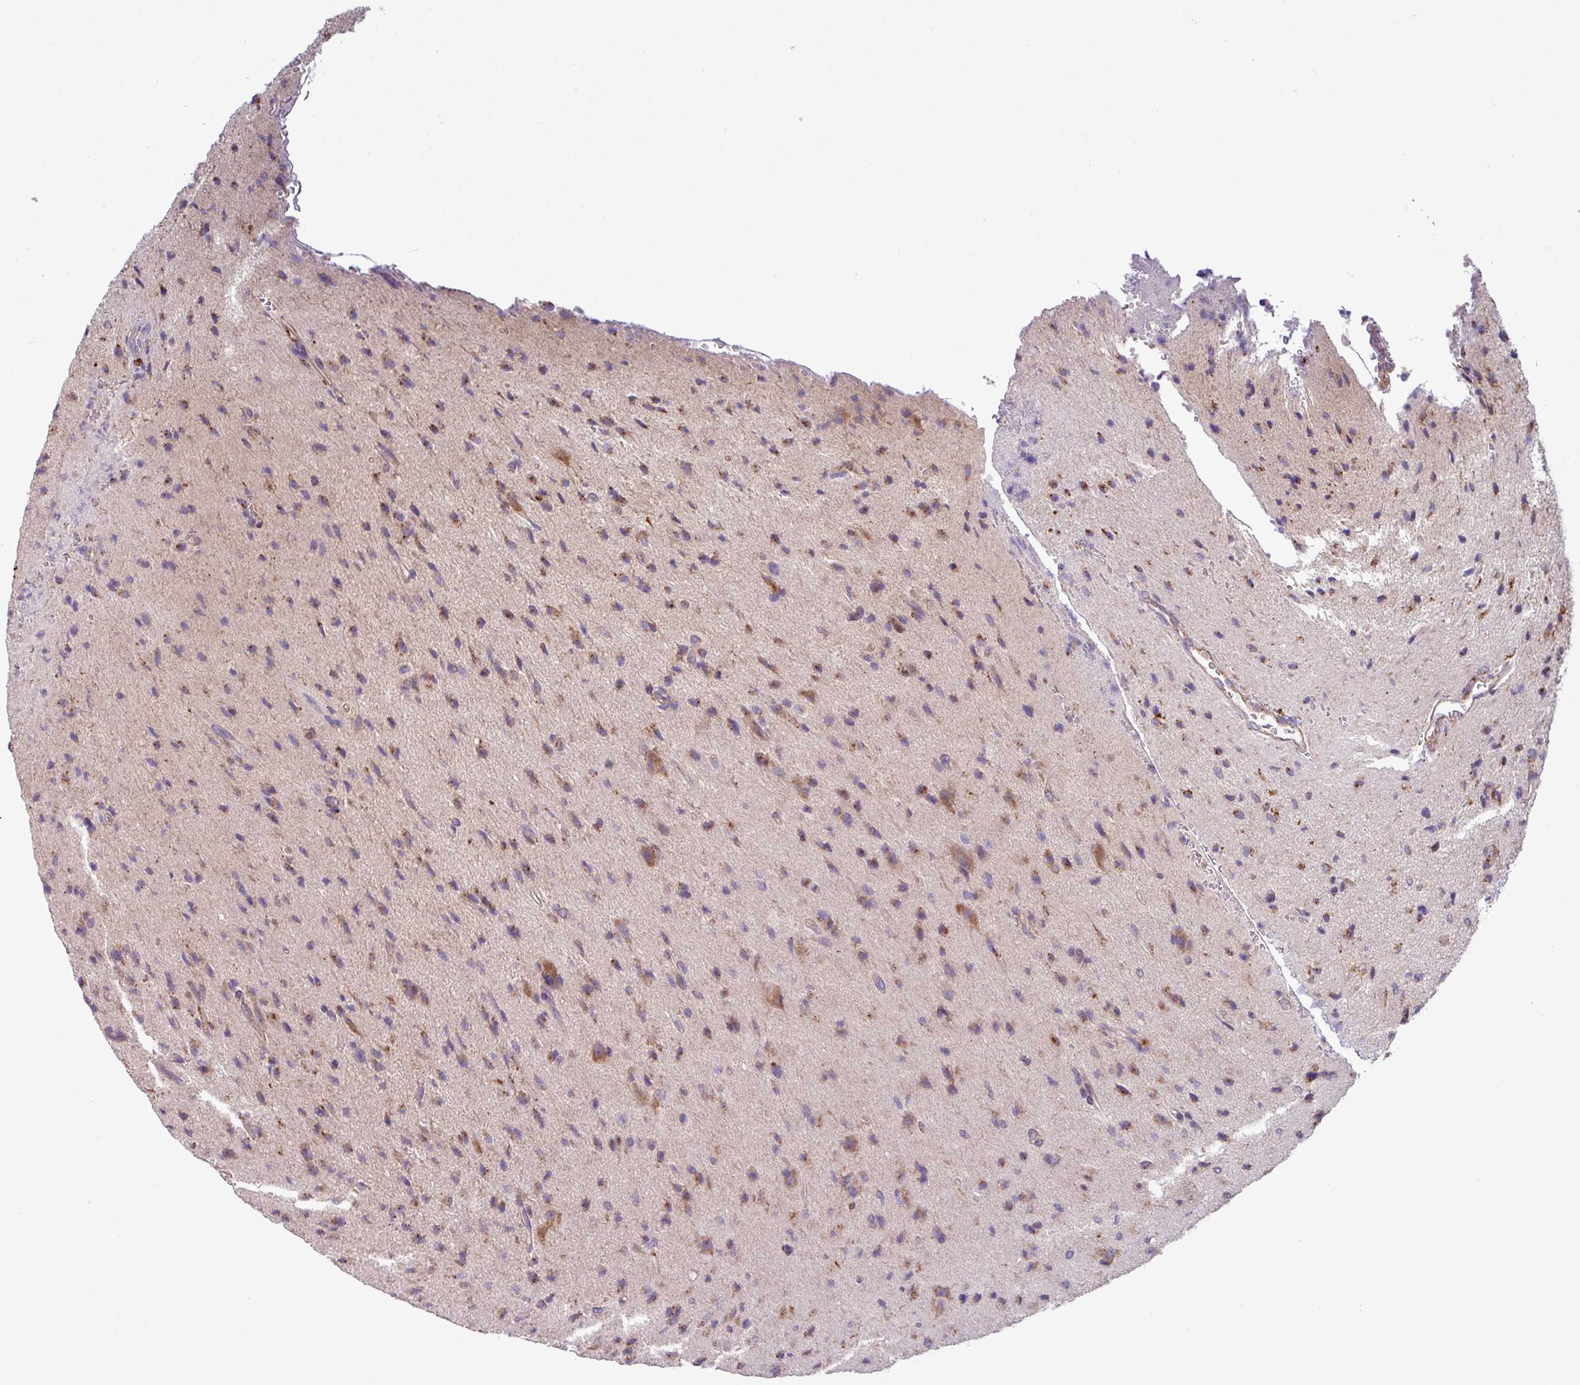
{"staining": {"intensity": "moderate", "quantity": "25%-75%", "location": "cytoplasmic/membranous"}, "tissue": "glioma", "cell_type": "Tumor cells", "image_type": "cancer", "snomed": [{"axis": "morphology", "description": "Glioma, malignant, High grade"}, {"axis": "topography", "description": "Brain"}], "caption": "Immunohistochemical staining of human malignant glioma (high-grade) reveals moderate cytoplasmic/membranous protein positivity in about 25%-75% of tumor cells. (DAB IHC with brightfield microscopy, high magnification).", "gene": "PPM1J", "patient": {"sex": "male", "age": 36}}